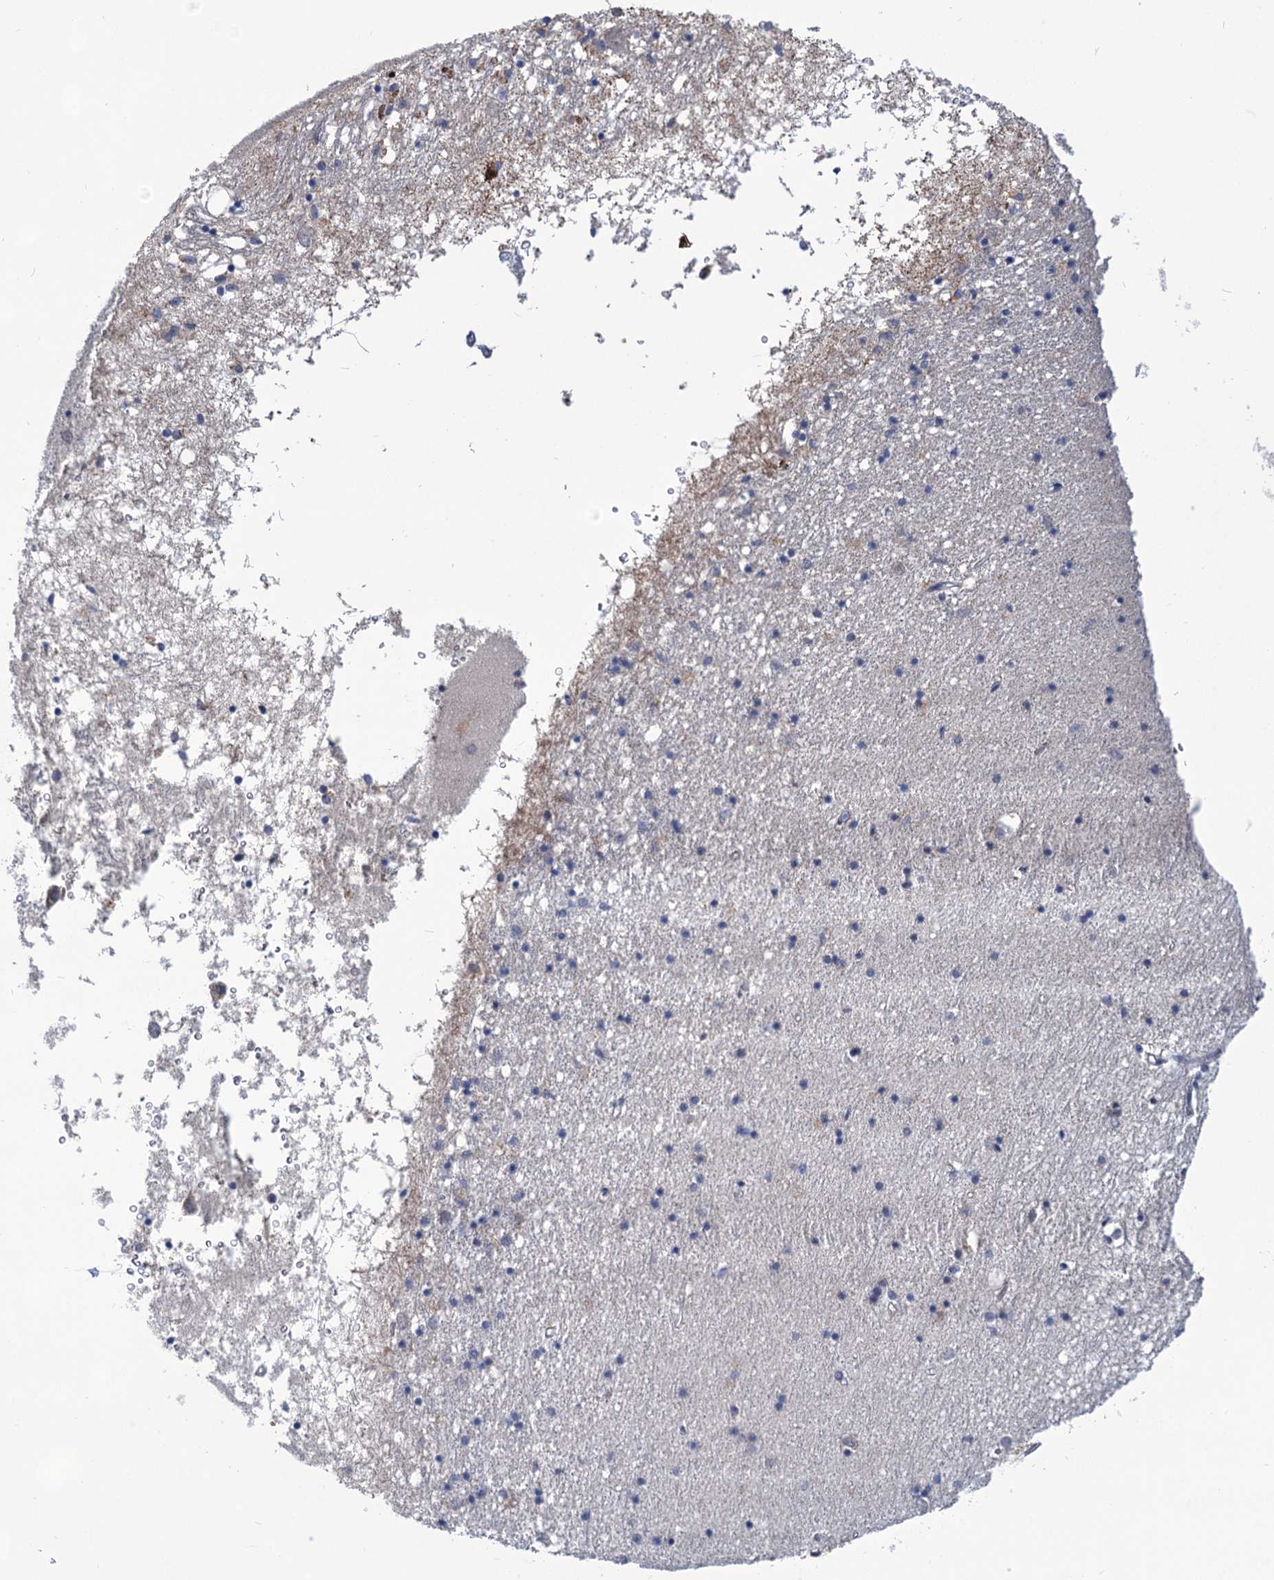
{"staining": {"intensity": "negative", "quantity": "none", "location": "none"}, "tissue": "hippocampus", "cell_type": "Glial cells", "image_type": "normal", "snomed": [{"axis": "morphology", "description": "Normal tissue, NOS"}, {"axis": "topography", "description": "Hippocampus"}], "caption": "The immunohistochemistry (IHC) micrograph has no significant staining in glial cells of hippocampus.", "gene": "TTC17", "patient": {"sex": "male", "age": 70}}